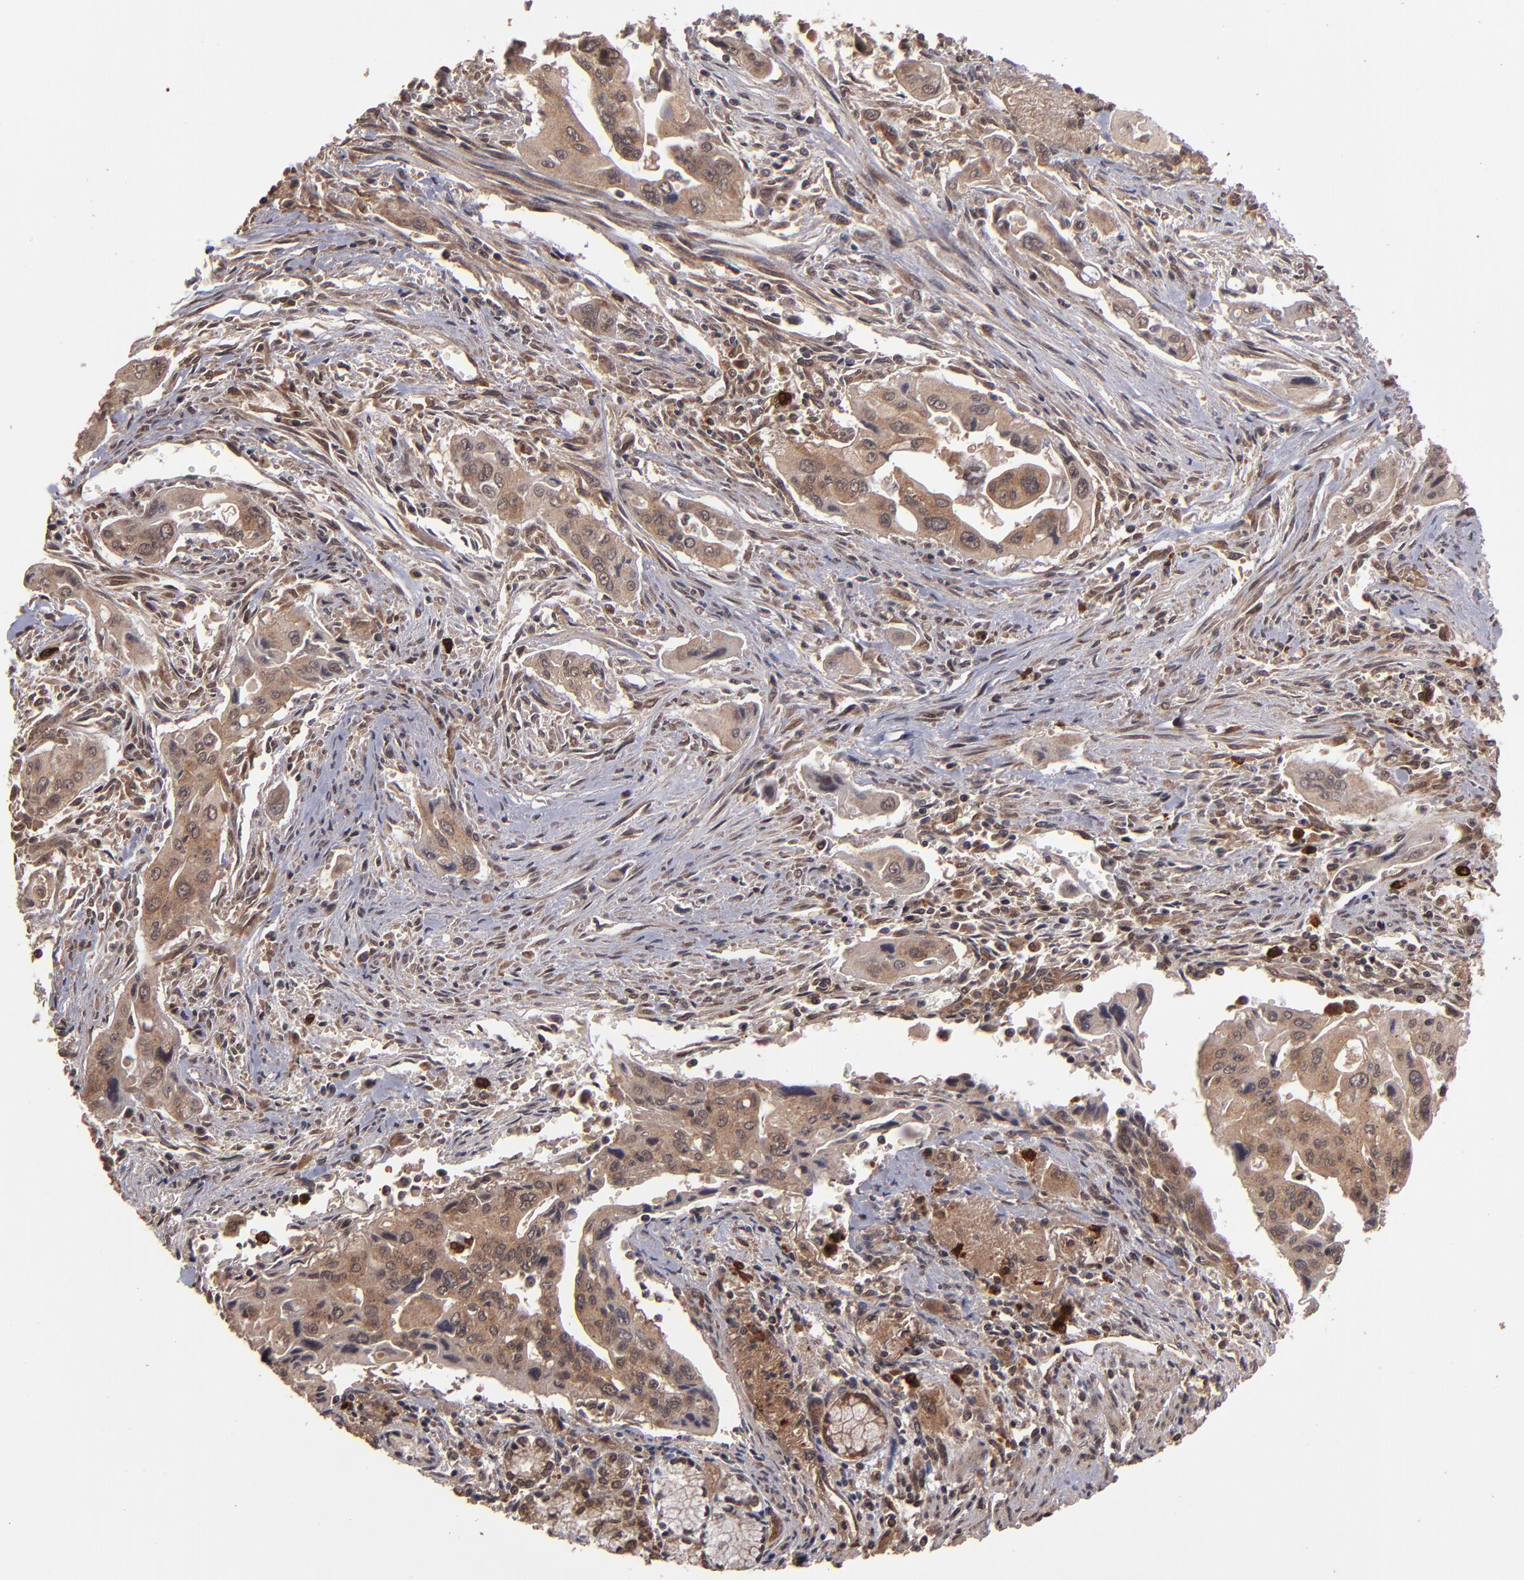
{"staining": {"intensity": "strong", "quantity": ">75%", "location": "cytoplasmic/membranous"}, "tissue": "pancreatic cancer", "cell_type": "Tumor cells", "image_type": "cancer", "snomed": [{"axis": "morphology", "description": "Adenocarcinoma, NOS"}, {"axis": "topography", "description": "Pancreas"}], "caption": "This micrograph exhibits pancreatic cancer (adenocarcinoma) stained with immunohistochemistry to label a protein in brown. The cytoplasmic/membranous of tumor cells show strong positivity for the protein. Nuclei are counter-stained blue.", "gene": "NFE2L2", "patient": {"sex": "male", "age": 77}}